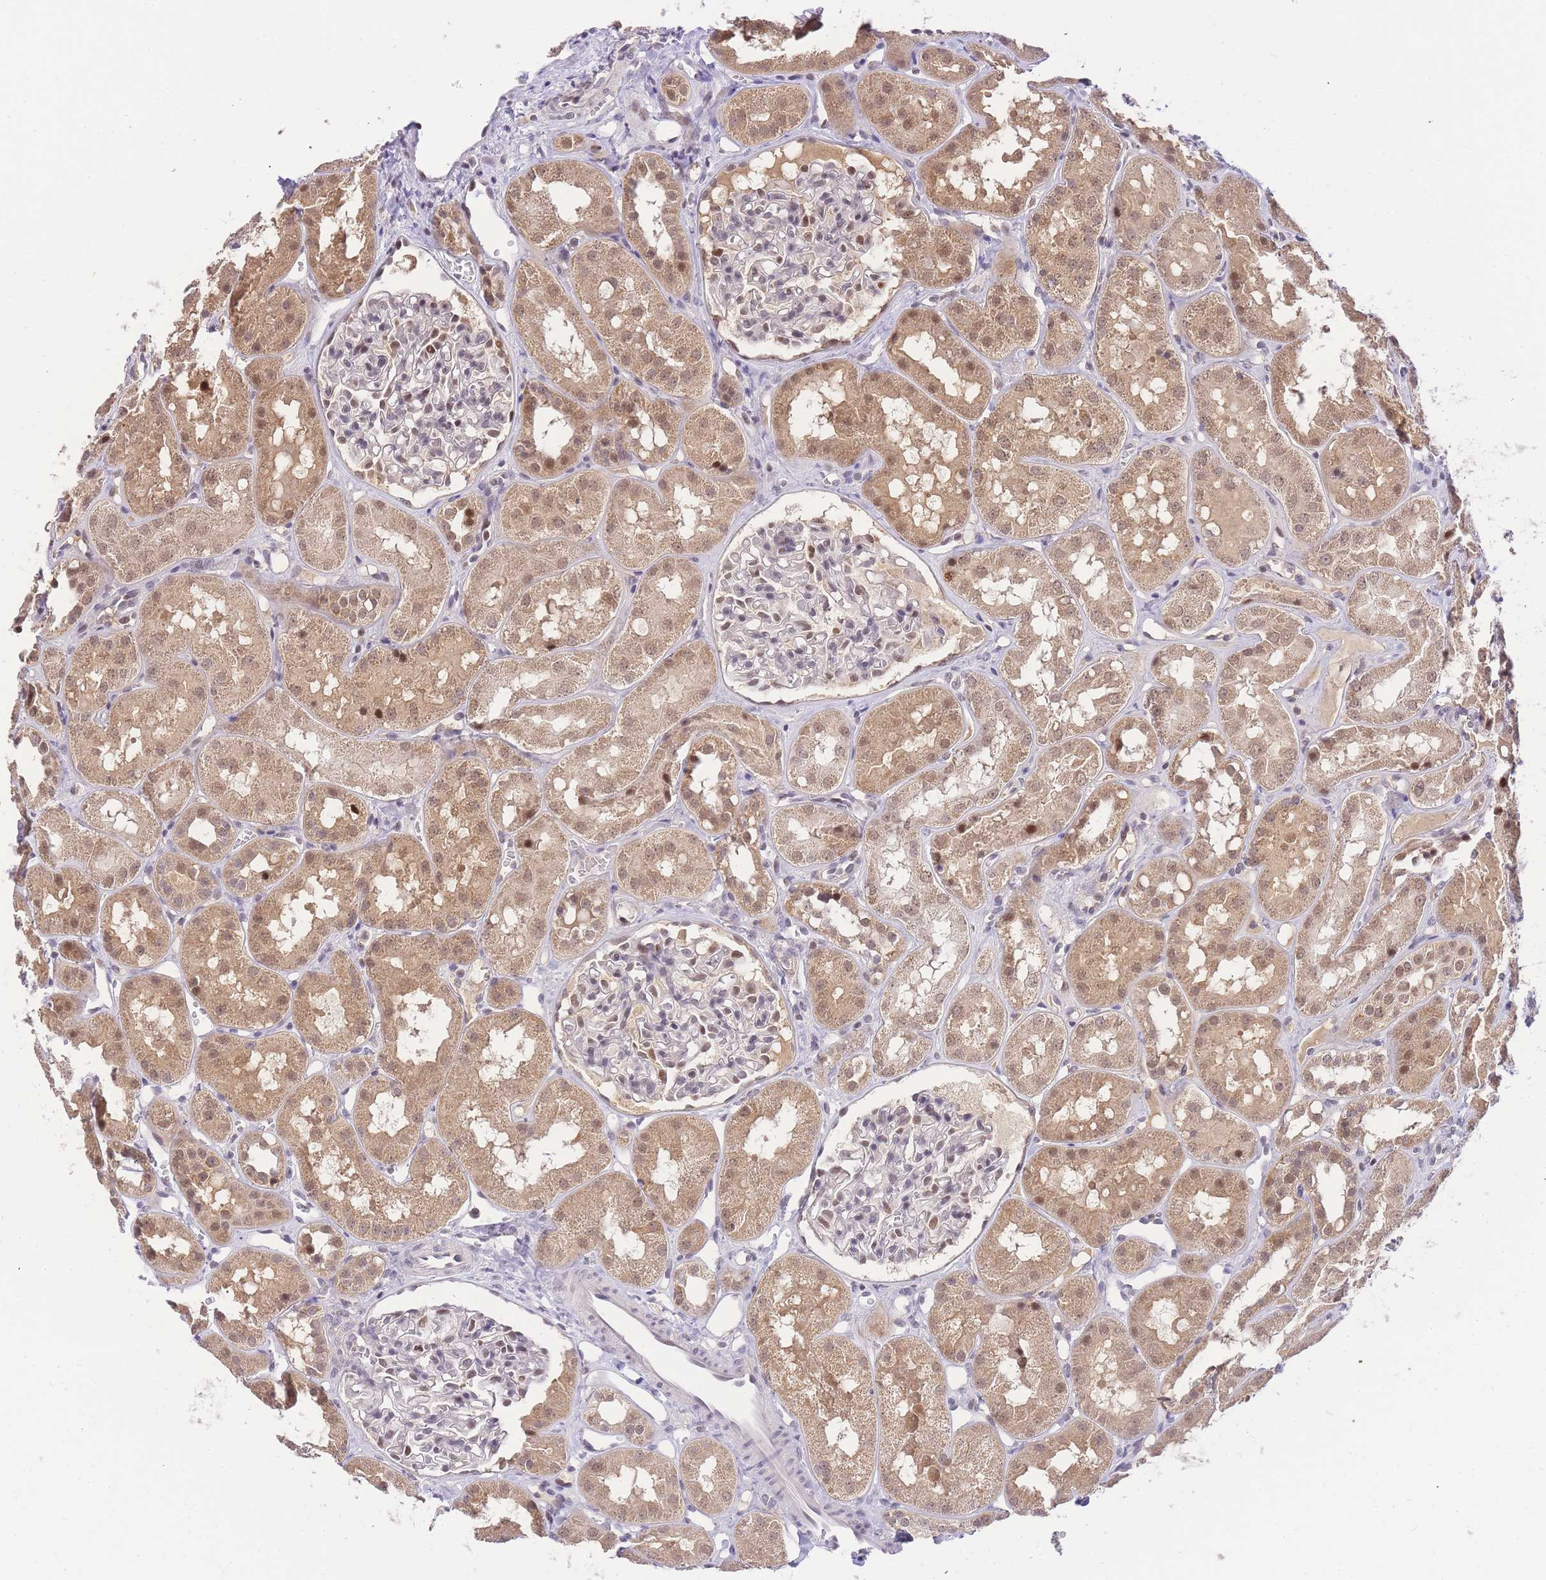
{"staining": {"intensity": "moderate", "quantity": "<25%", "location": "nuclear"}, "tissue": "kidney", "cell_type": "Cells in glomeruli", "image_type": "normal", "snomed": [{"axis": "morphology", "description": "Normal tissue, NOS"}, {"axis": "topography", "description": "Kidney"}], "caption": "Kidney stained with DAB (3,3'-diaminobenzidine) immunohistochemistry demonstrates low levels of moderate nuclear positivity in approximately <25% of cells in glomeruli. The protein of interest is stained brown, and the nuclei are stained in blue (DAB (3,3'-diaminobenzidine) IHC with brightfield microscopy, high magnification).", "gene": "PUS10", "patient": {"sex": "male", "age": 16}}